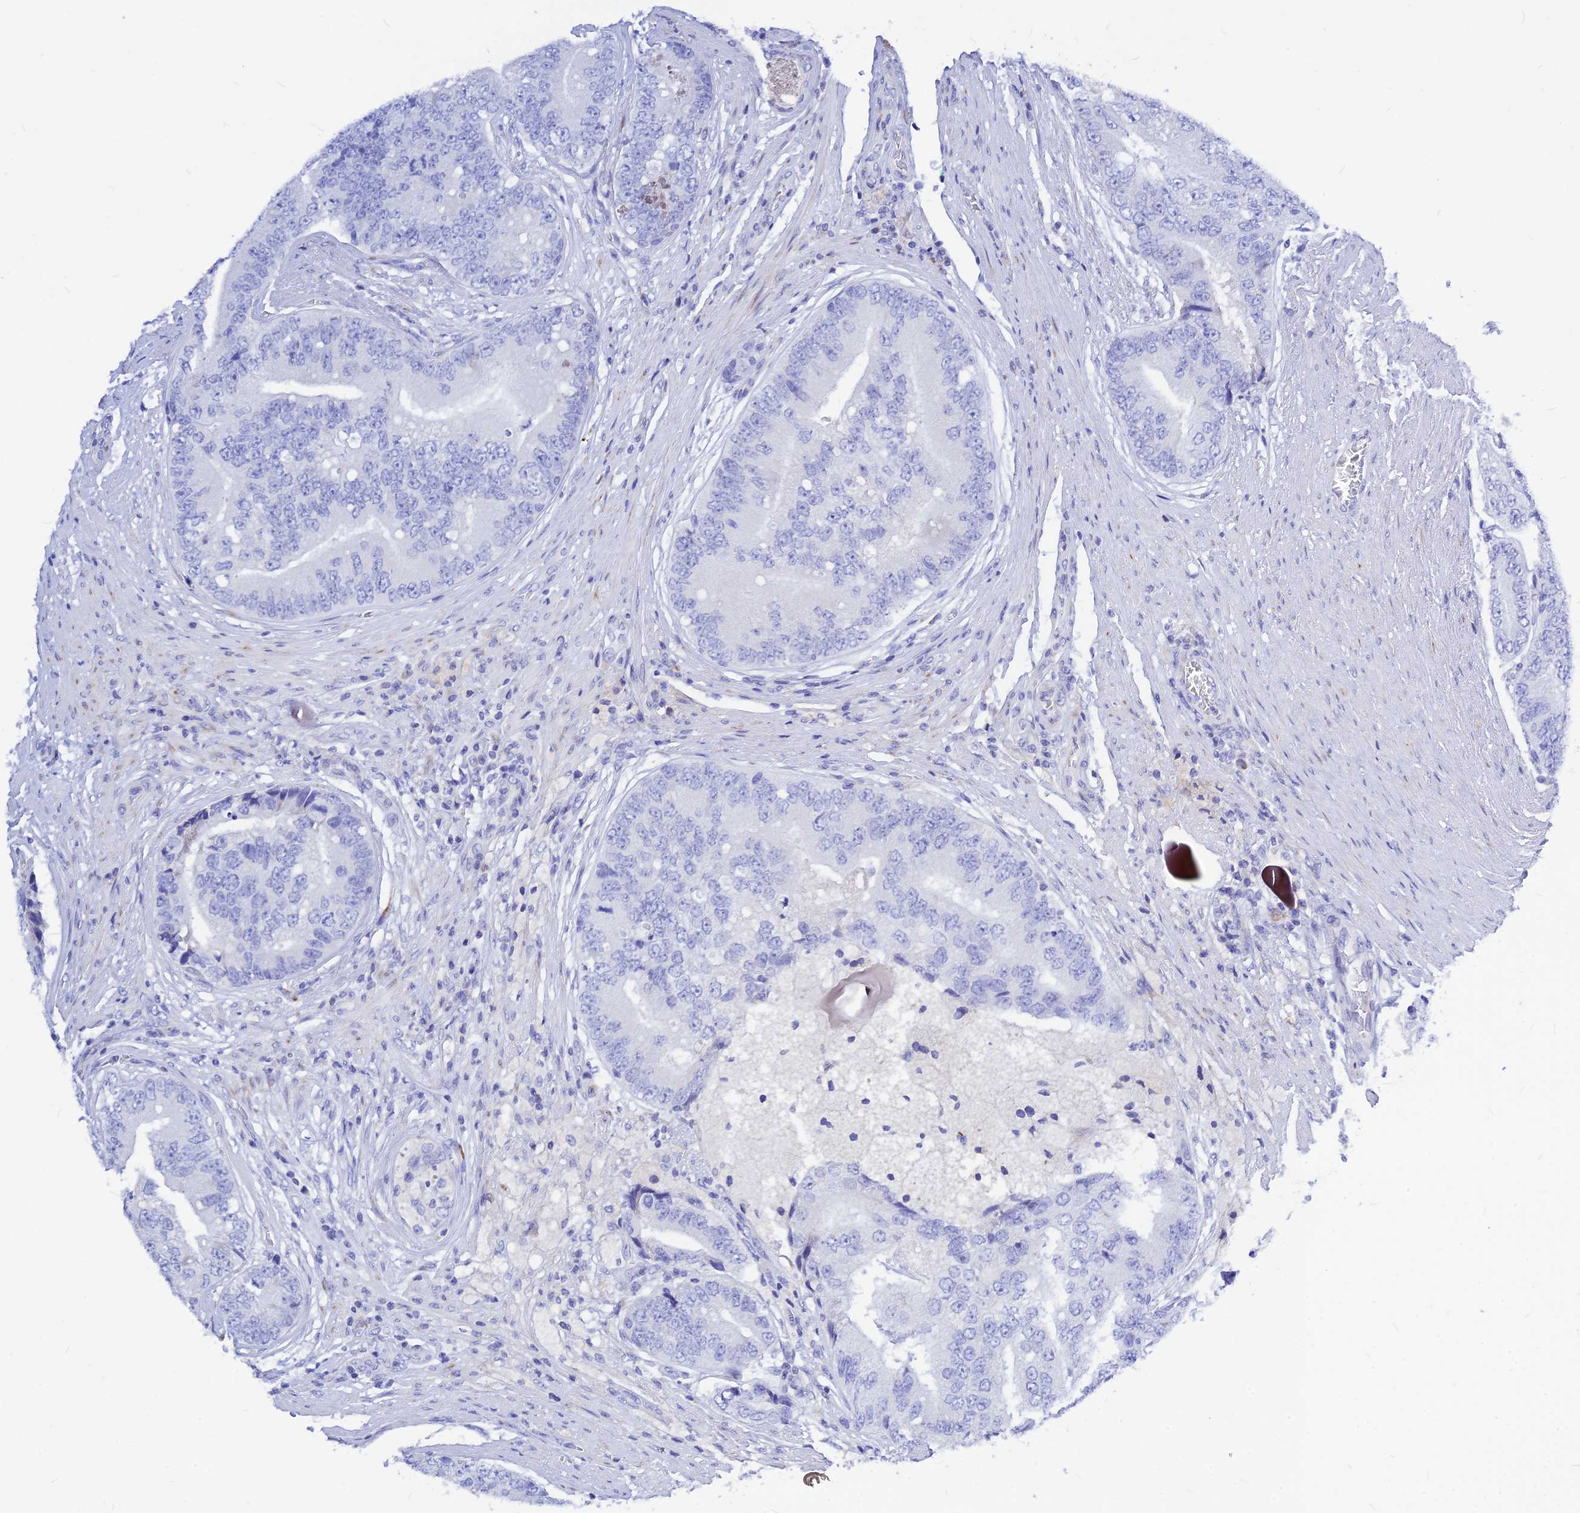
{"staining": {"intensity": "negative", "quantity": "none", "location": "none"}, "tissue": "prostate cancer", "cell_type": "Tumor cells", "image_type": "cancer", "snomed": [{"axis": "morphology", "description": "Adenocarcinoma, High grade"}, {"axis": "topography", "description": "Prostate"}], "caption": "High magnification brightfield microscopy of high-grade adenocarcinoma (prostate) stained with DAB (3,3'-diaminobenzidine) (brown) and counterstained with hematoxylin (blue): tumor cells show no significant staining. (Stains: DAB (3,3'-diaminobenzidine) immunohistochemistry (IHC) with hematoxylin counter stain, Microscopy: brightfield microscopy at high magnification).", "gene": "CNOT6", "patient": {"sex": "male", "age": 70}}